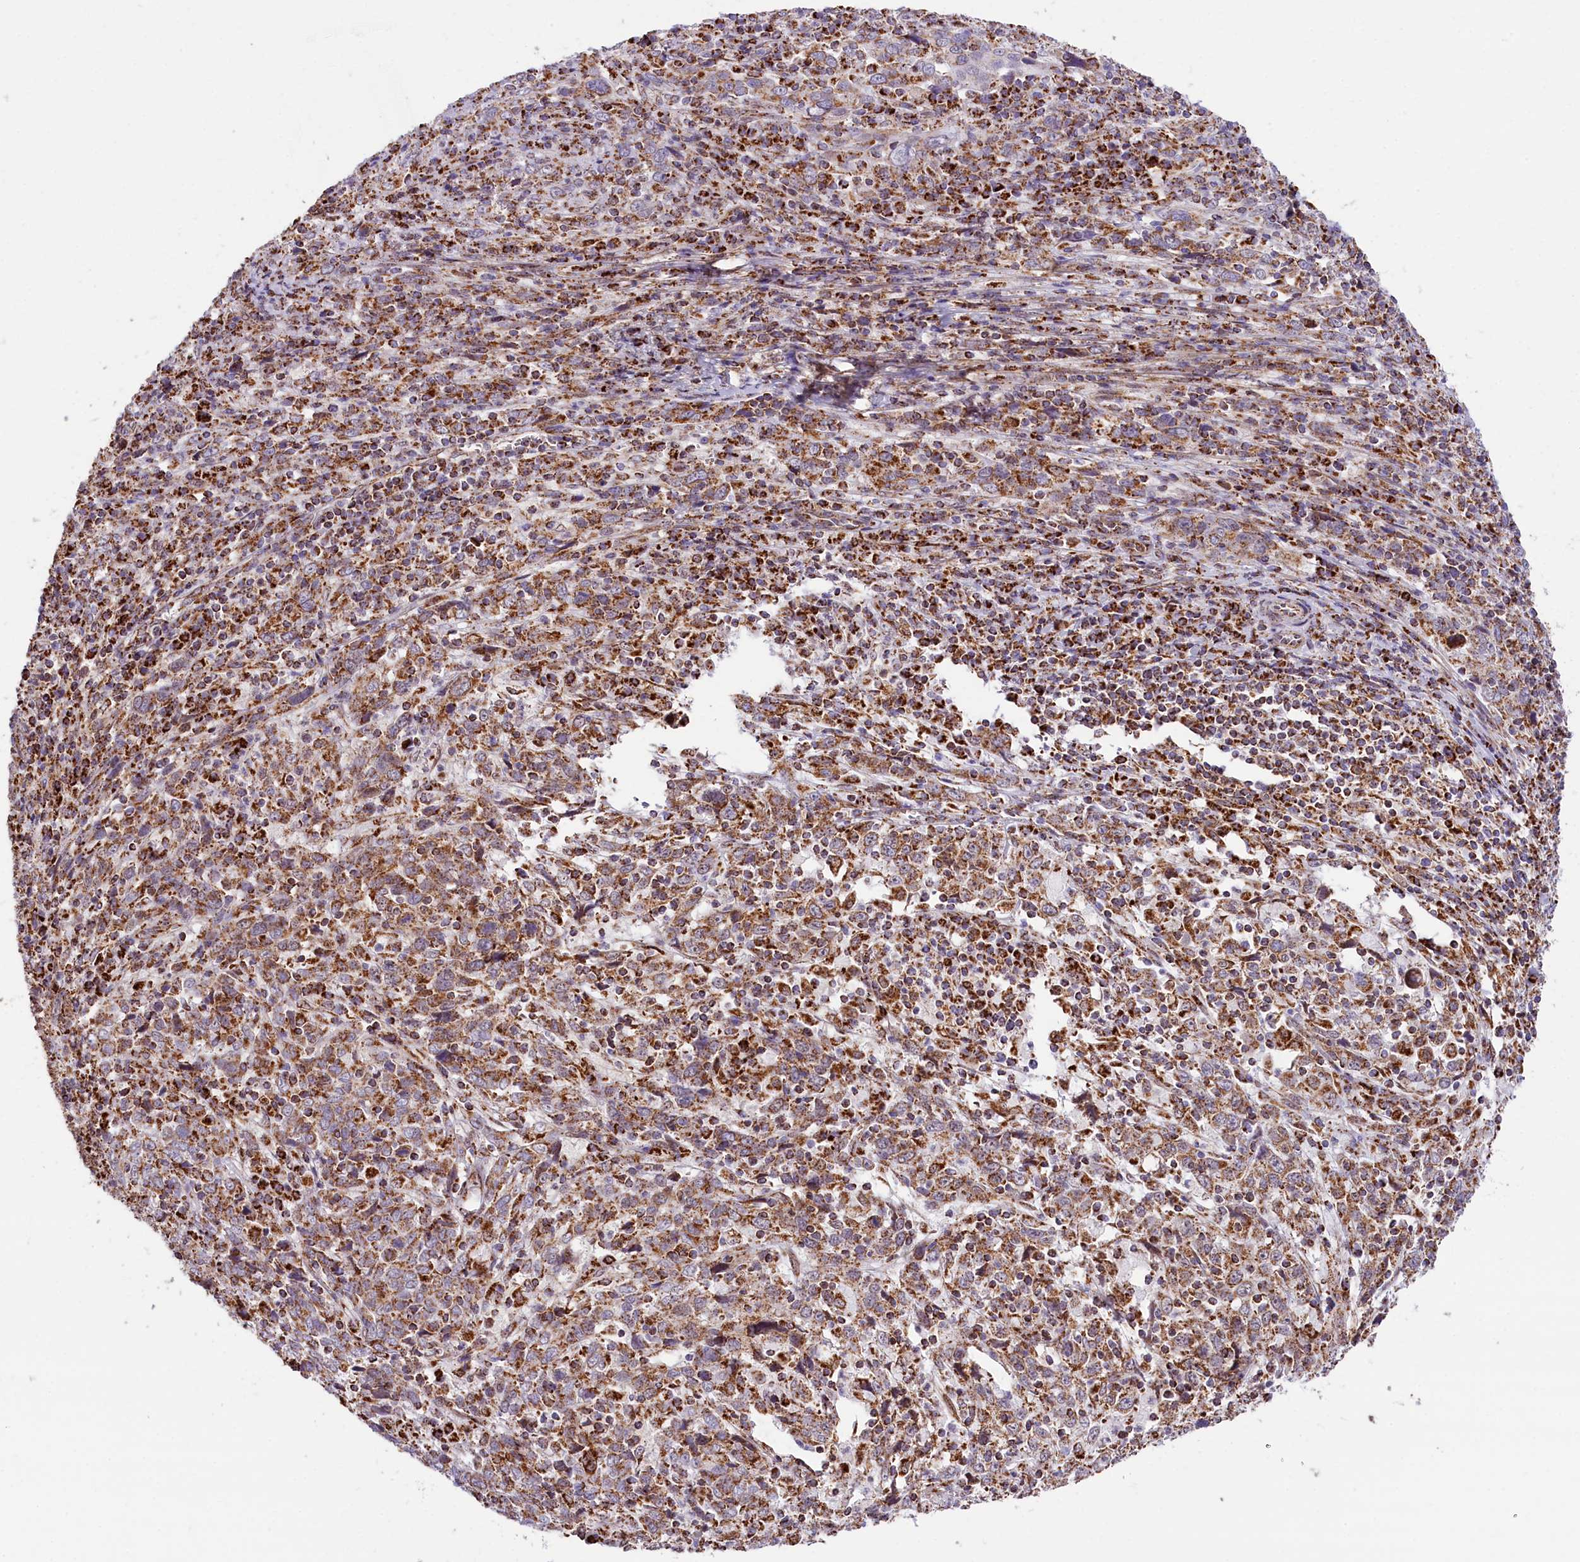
{"staining": {"intensity": "moderate", "quantity": ">75%", "location": "cytoplasmic/membranous"}, "tissue": "cervical cancer", "cell_type": "Tumor cells", "image_type": "cancer", "snomed": [{"axis": "morphology", "description": "Squamous cell carcinoma, NOS"}, {"axis": "topography", "description": "Cervix"}], "caption": "An immunohistochemistry (IHC) photomicrograph of neoplastic tissue is shown. Protein staining in brown highlights moderate cytoplasmic/membranous positivity in squamous cell carcinoma (cervical) within tumor cells.", "gene": "NDUFA8", "patient": {"sex": "female", "age": 46}}